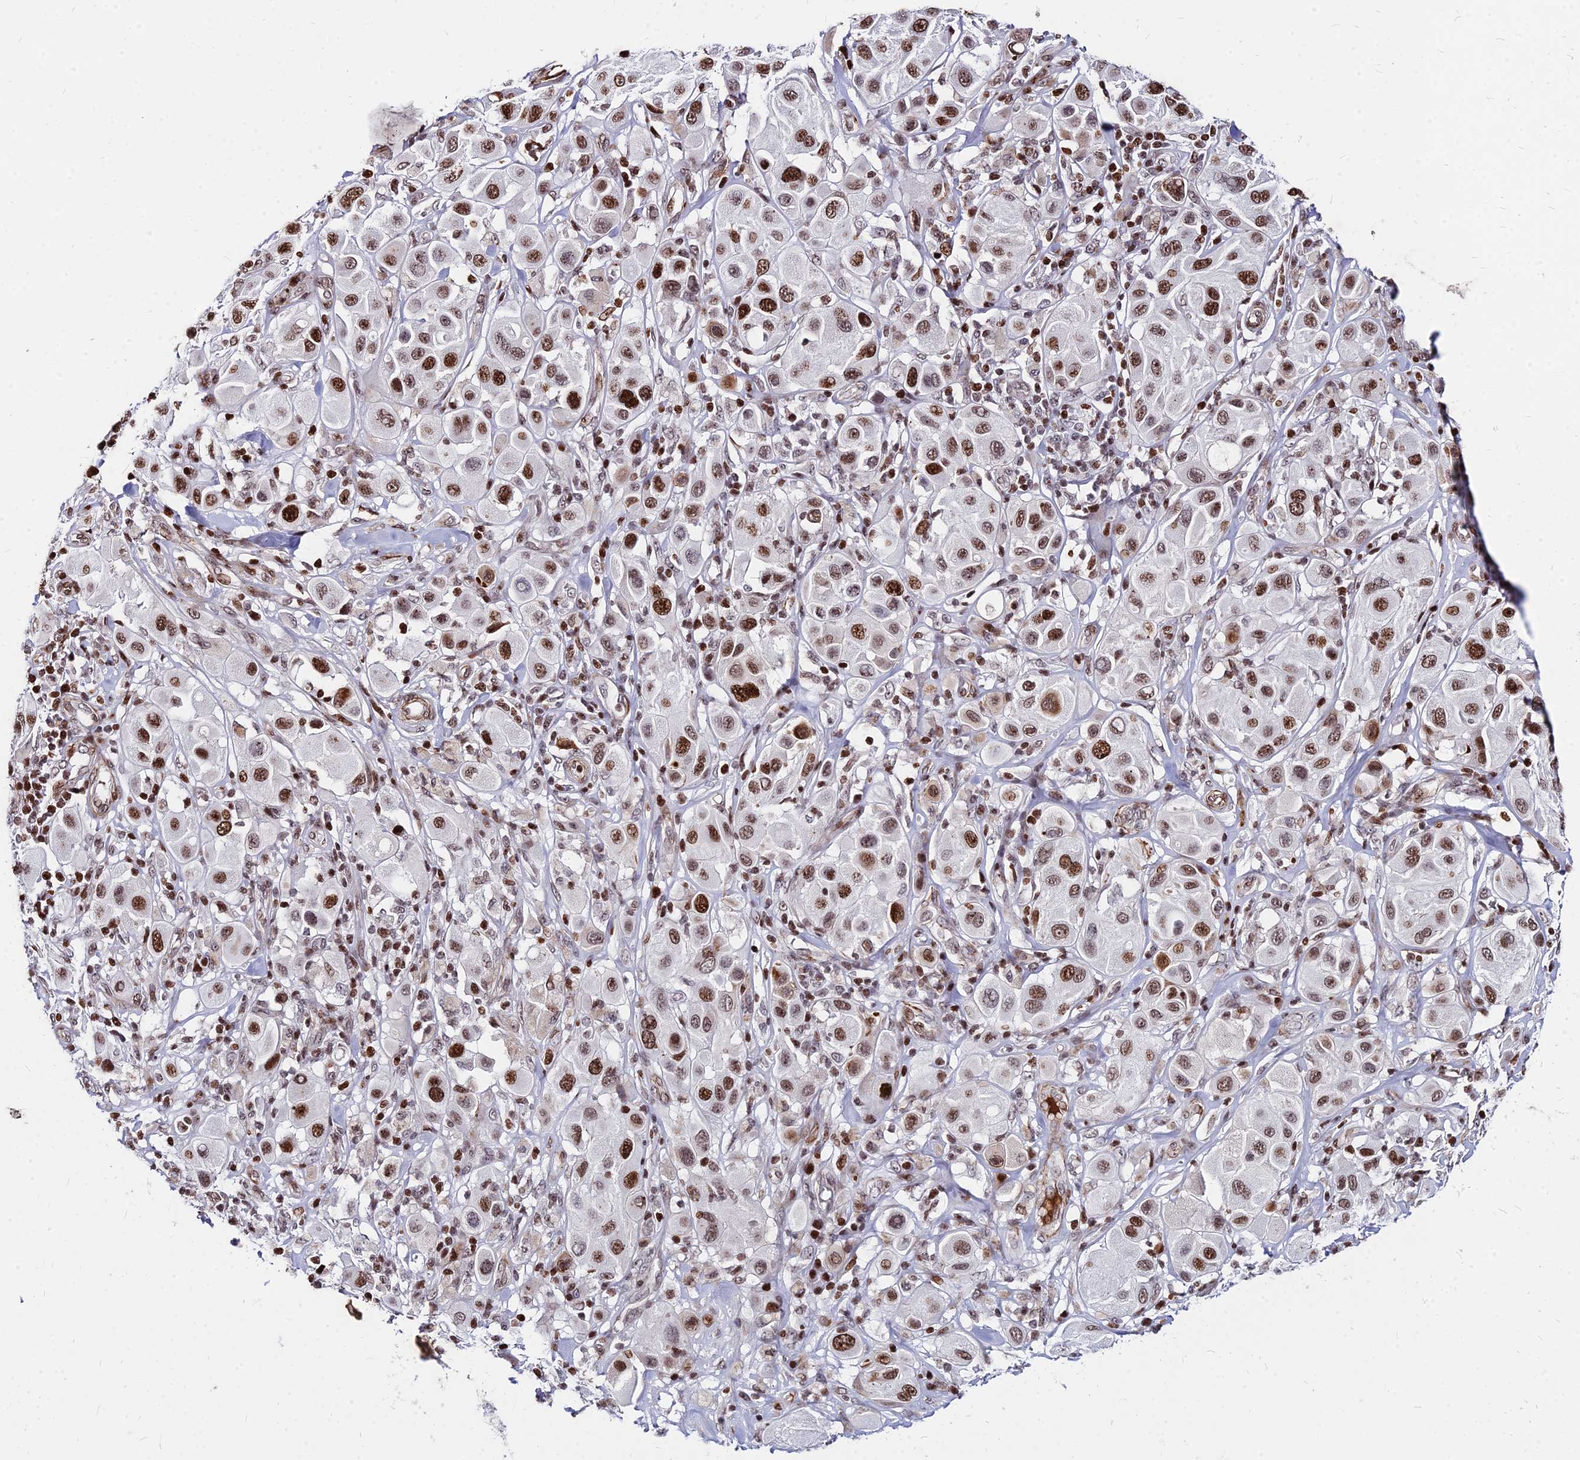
{"staining": {"intensity": "strong", "quantity": ">75%", "location": "nuclear"}, "tissue": "melanoma", "cell_type": "Tumor cells", "image_type": "cancer", "snomed": [{"axis": "morphology", "description": "Malignant melanoma, Metastatic site"}, {"axis": "topography", "description": "Skin"}], "caption": "Protein expression analysis of human malignant melanoma (metastatic site) reveals strong nuclear staining in about >75% of tumor cells.", "gene": "NYAP2", "patient": {"sex": "male", "age": 41}}